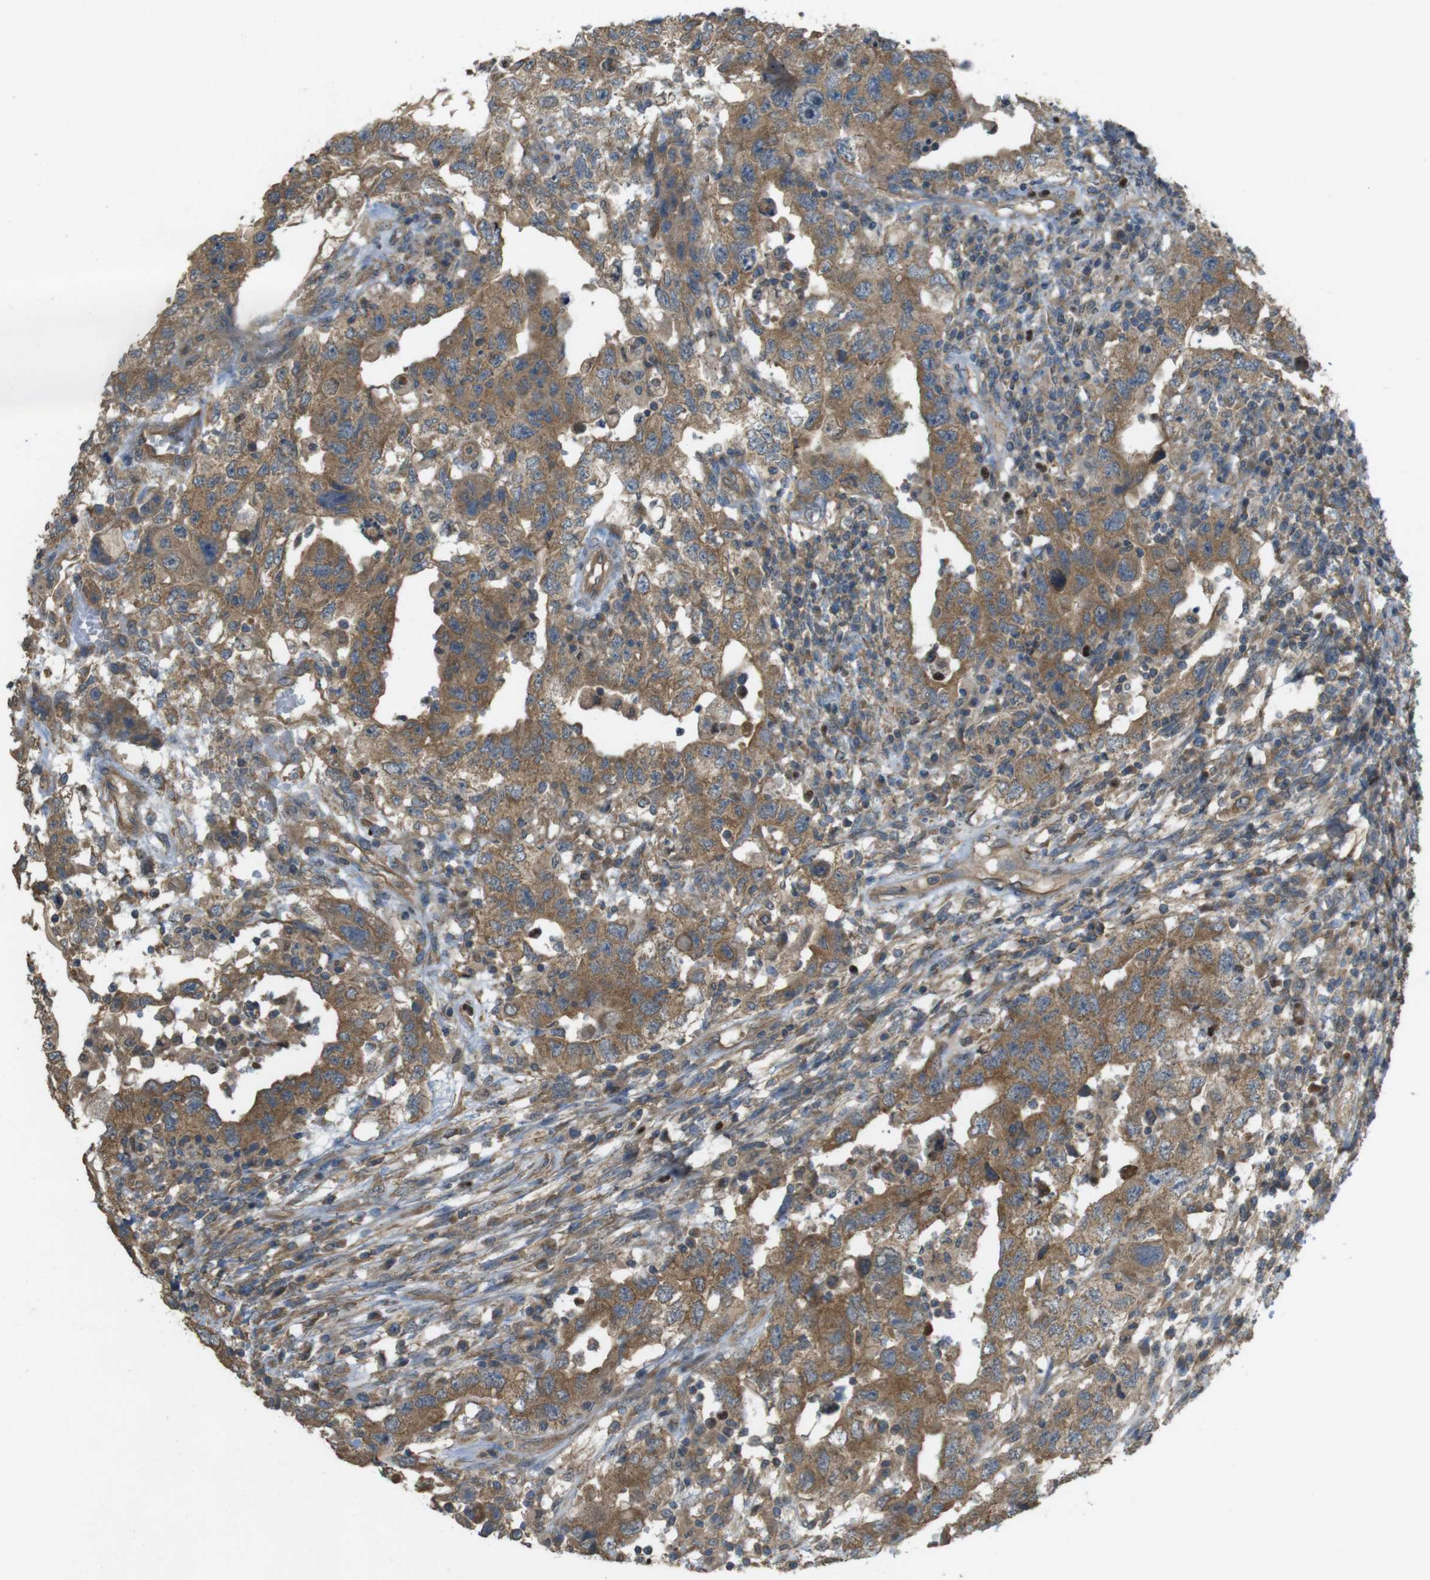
{"staining": {"intensity": "moderate", "quantity": ">75%", "location": "cytoplasmic/membranous"}, "tissue": "testis cancer", "cell_type": "Tumor cells", "image_type": "cancer", "snomed": [{"axis": "morphology", "description": "Carcinoma, Embryonal, NOS"}, {"axis": "topography", "description": "Testis"}], "caption": "Protein positivity by immunohistochemistry reveals moderate cytoplasmic/membranous staining in about >75% of tumor cells in embryonal carcinoma (testis). The staining was performed using DAB (3,3'-diaminobenzidine), with brown indicating positive protein expression. Nuclei are stained blue with hematoxylin.", "gene": "ZDHHC20", "patient": {"sex": "male", "age": 26}}